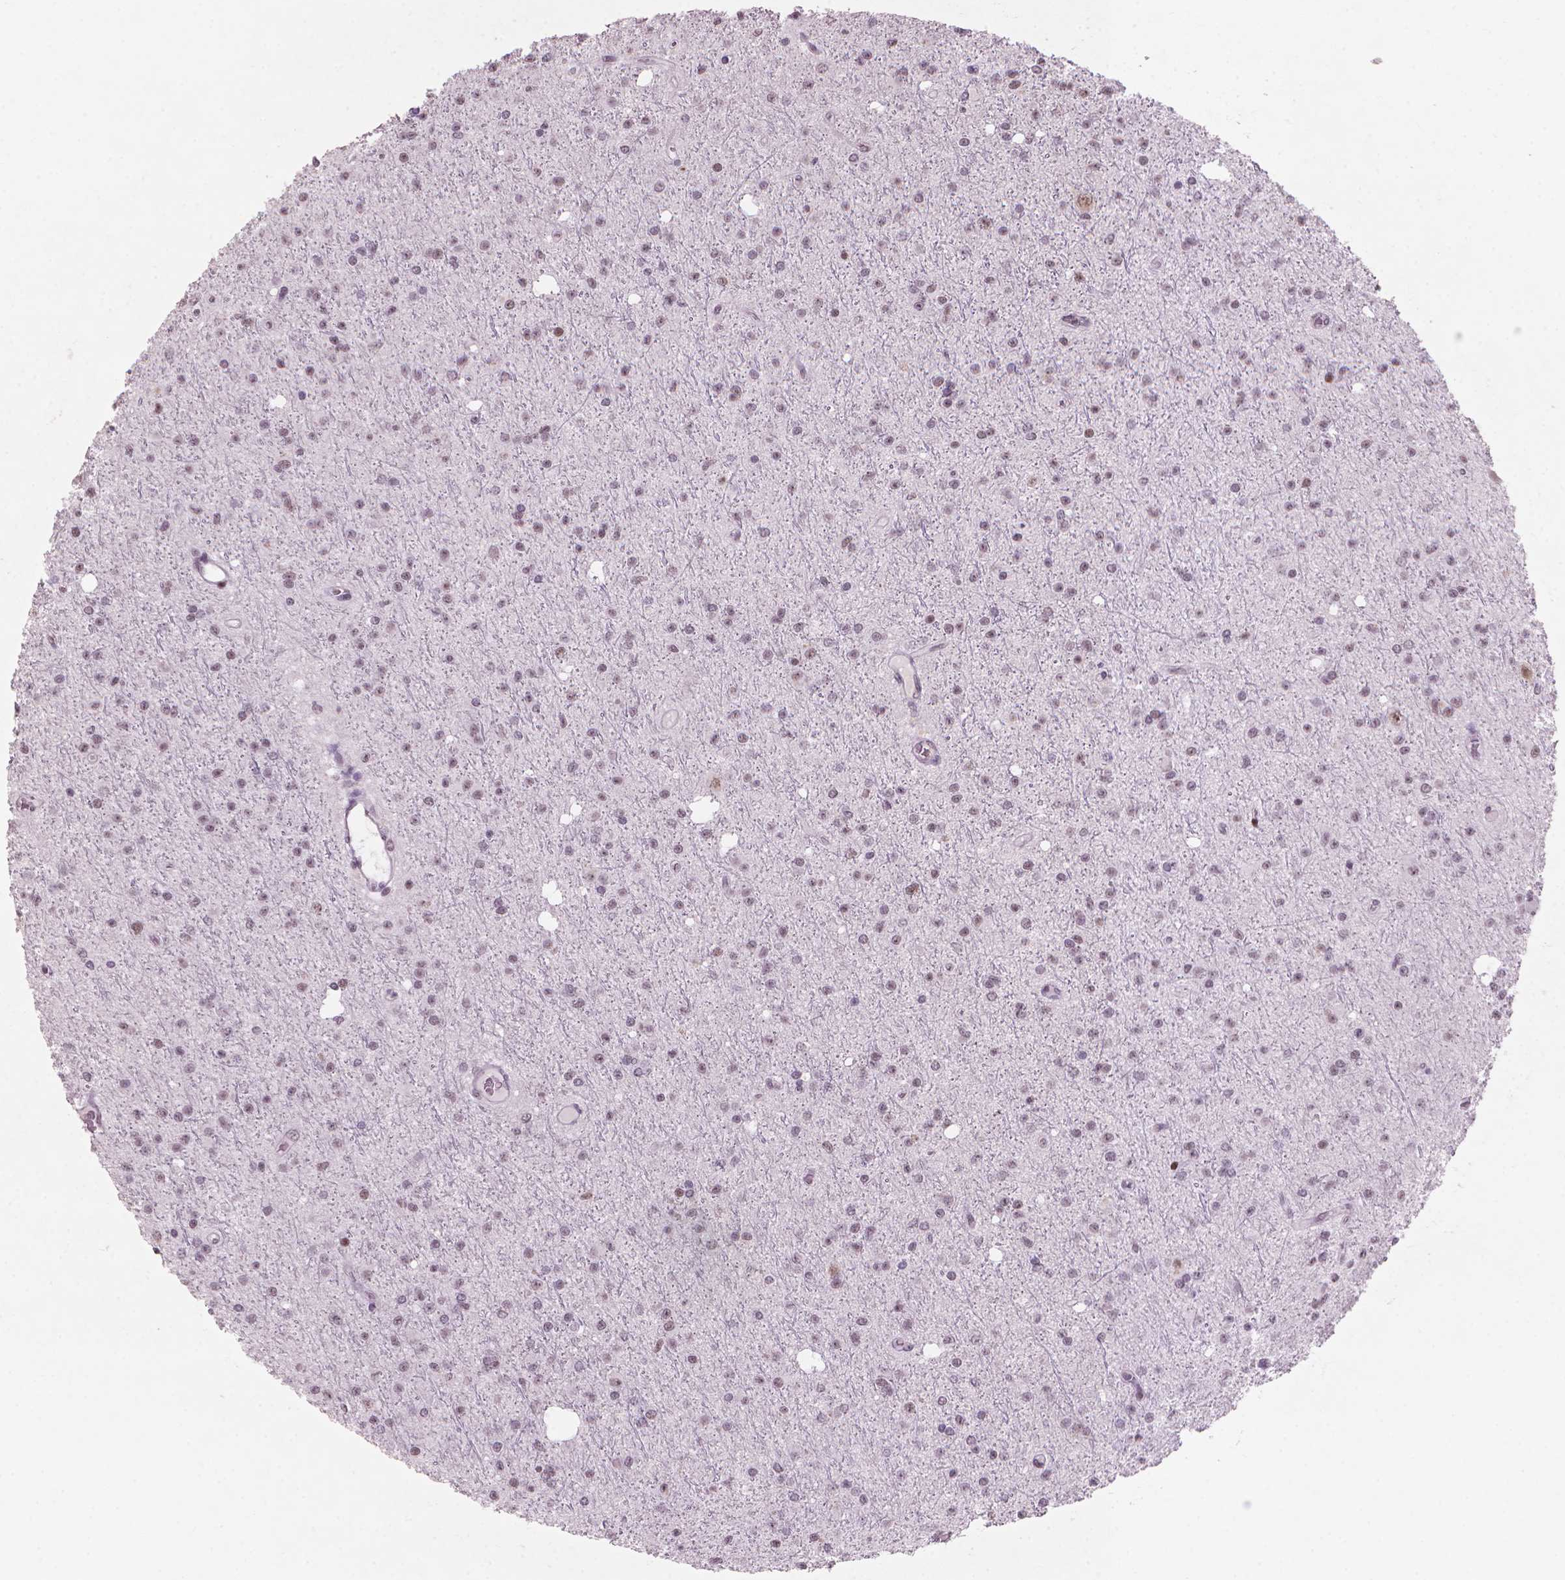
{"staining": {"intensity": "weak", "quantity": "25%-75%", "location": "nuclear"}, "tissue": "glioma", "cell_type": "Tumor cells", "image_type": "cancer", "snomed": [{"axis": "morphology", "description": "Glioma, malignant, Low grade"}, {"axis": "topography", "description": "Brain"}], "caption": "High-magnification brightfield microscopy of malignant glioma (low-grade) stained with DAB (brown) and counterstained with hematoxylin (blue). tumor cells exhibit weak nuclear staining is present in about25%-75% of cells.", "gene": "HES7", "patient": {"sex": "male", "age": 27}}